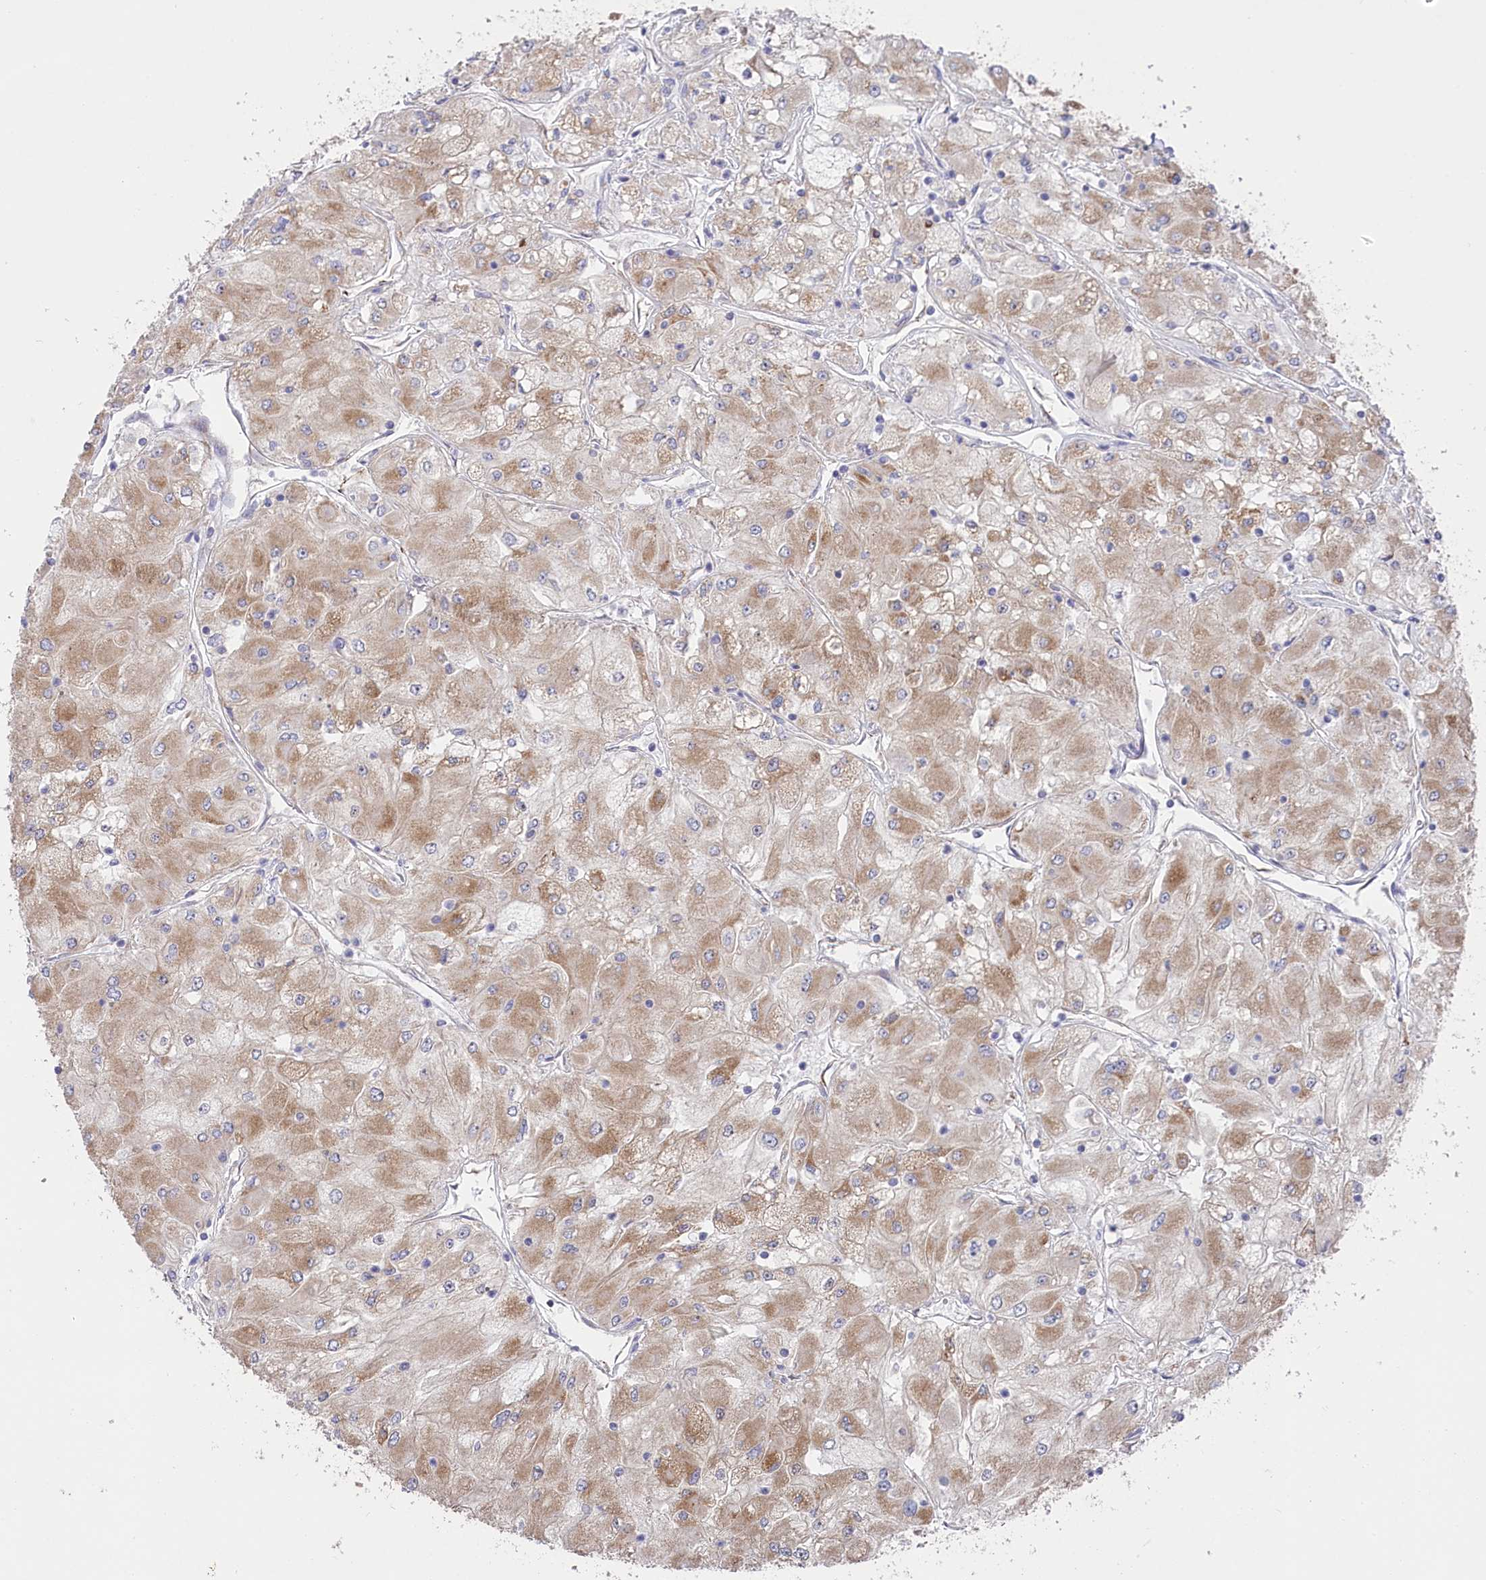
{"staining": {"intensity": "moderate", "quantity": ">75%", "location": "cytoplasmic/membranous"}, "tissue": "renal cancer", "cell_type": "Tumor cells", "image_type": "cancer", "snomed": [{"axis": "morphology", "description": "Adenocarcinoma, NOS"}, {"axis": "topography", "description": "Kidney"}], "caption": "Tumor cells display medium levels of moderate cytoplasmic/membranous staining in about >75% of cells in adenocarcinoma (renal). (DAB (3,3'-diaminobenzidine) IHC, brown staining for protein, blue staining for nuclei).", "gene": "POGLUT1", "patient": {"sex": "male", "age": 80}}